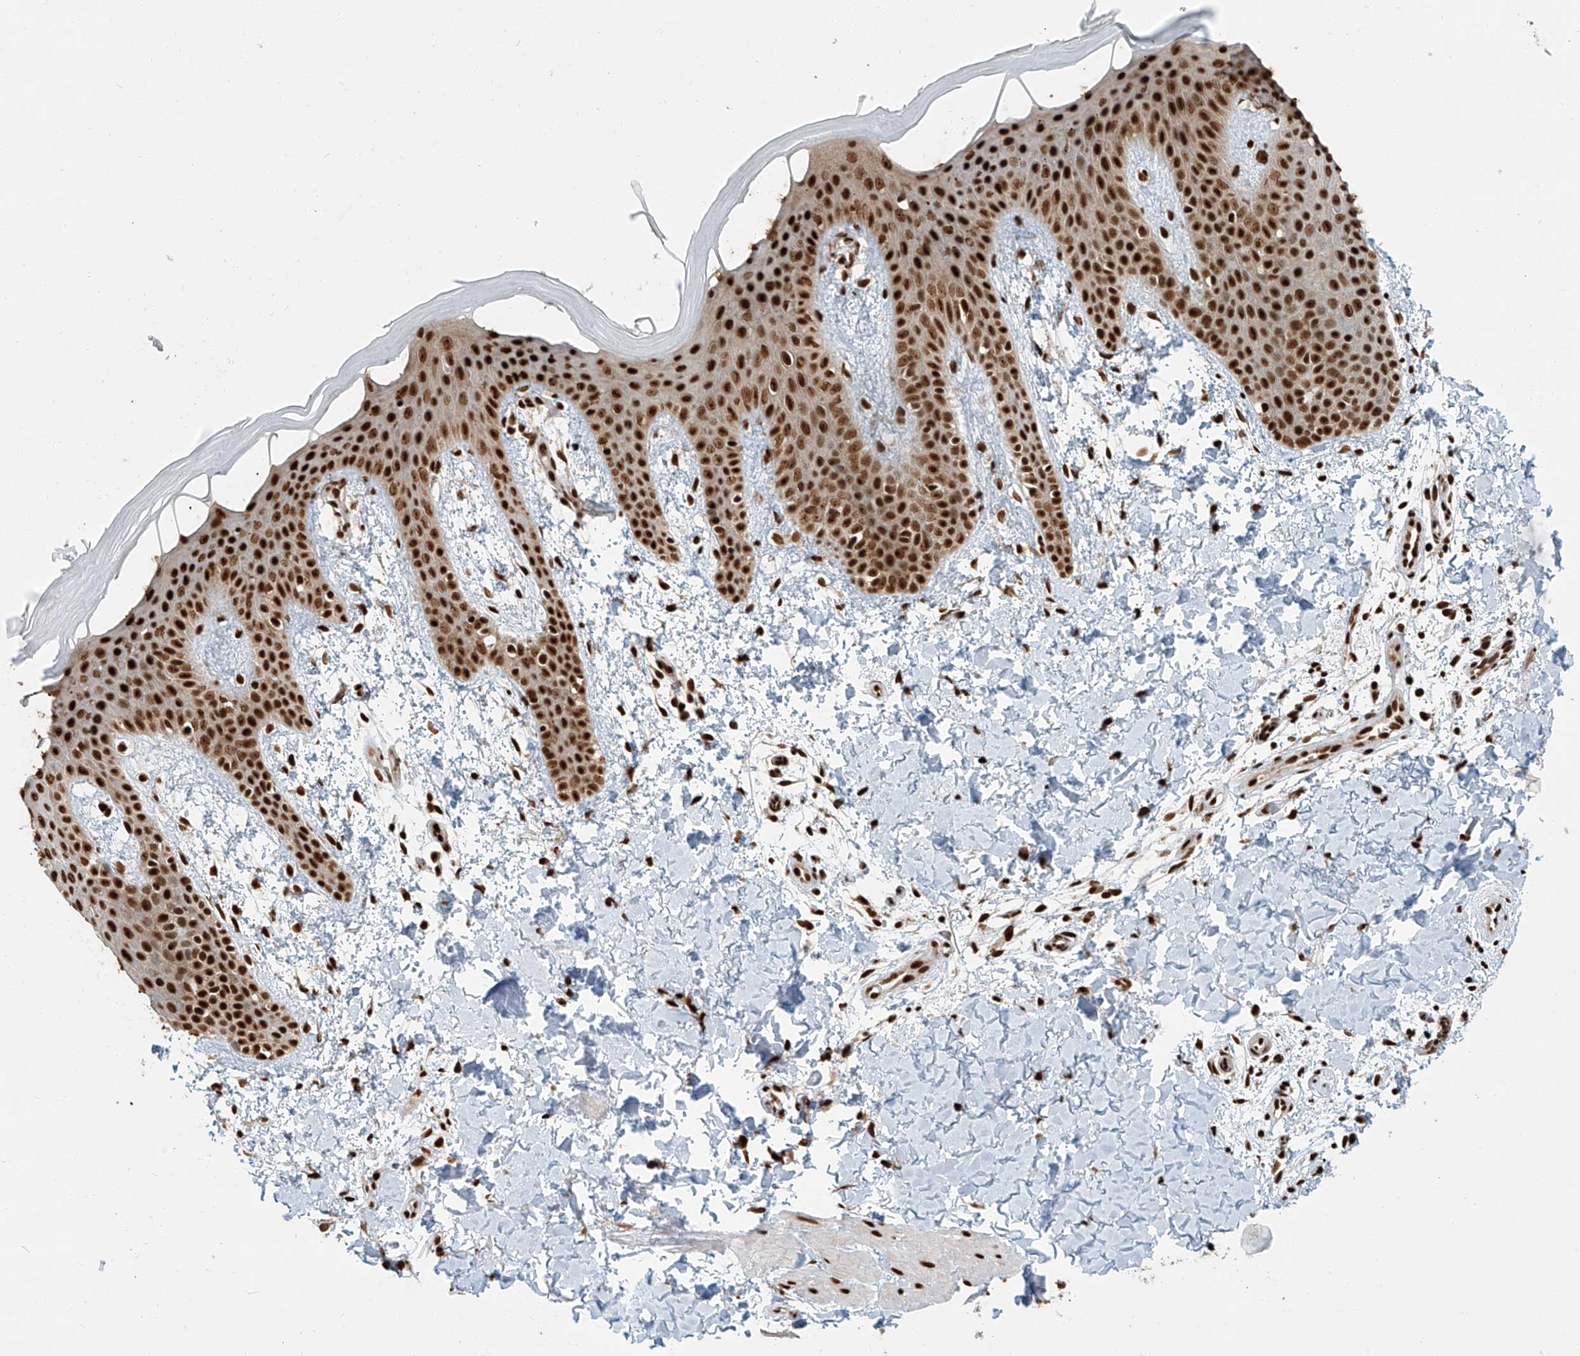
{"staining": {"intensity": "strong", "quantity": ">75%", "location": "nuclear"}, "tissue": "skin", "cell_type": "Fibroblasts", "image_type": "normal", "snomed": [{"axis": "morphology", "description": "Normal tissue, NOS"}, {"axis": "topography", "description": "Skin"}], "caption": "Skin stained for a protein (brown) displays strong nuclear positive expression in about >75% of fibroblasts.", "gene": "FAM193B", "patient": {"sex": "male", "age": 36}}